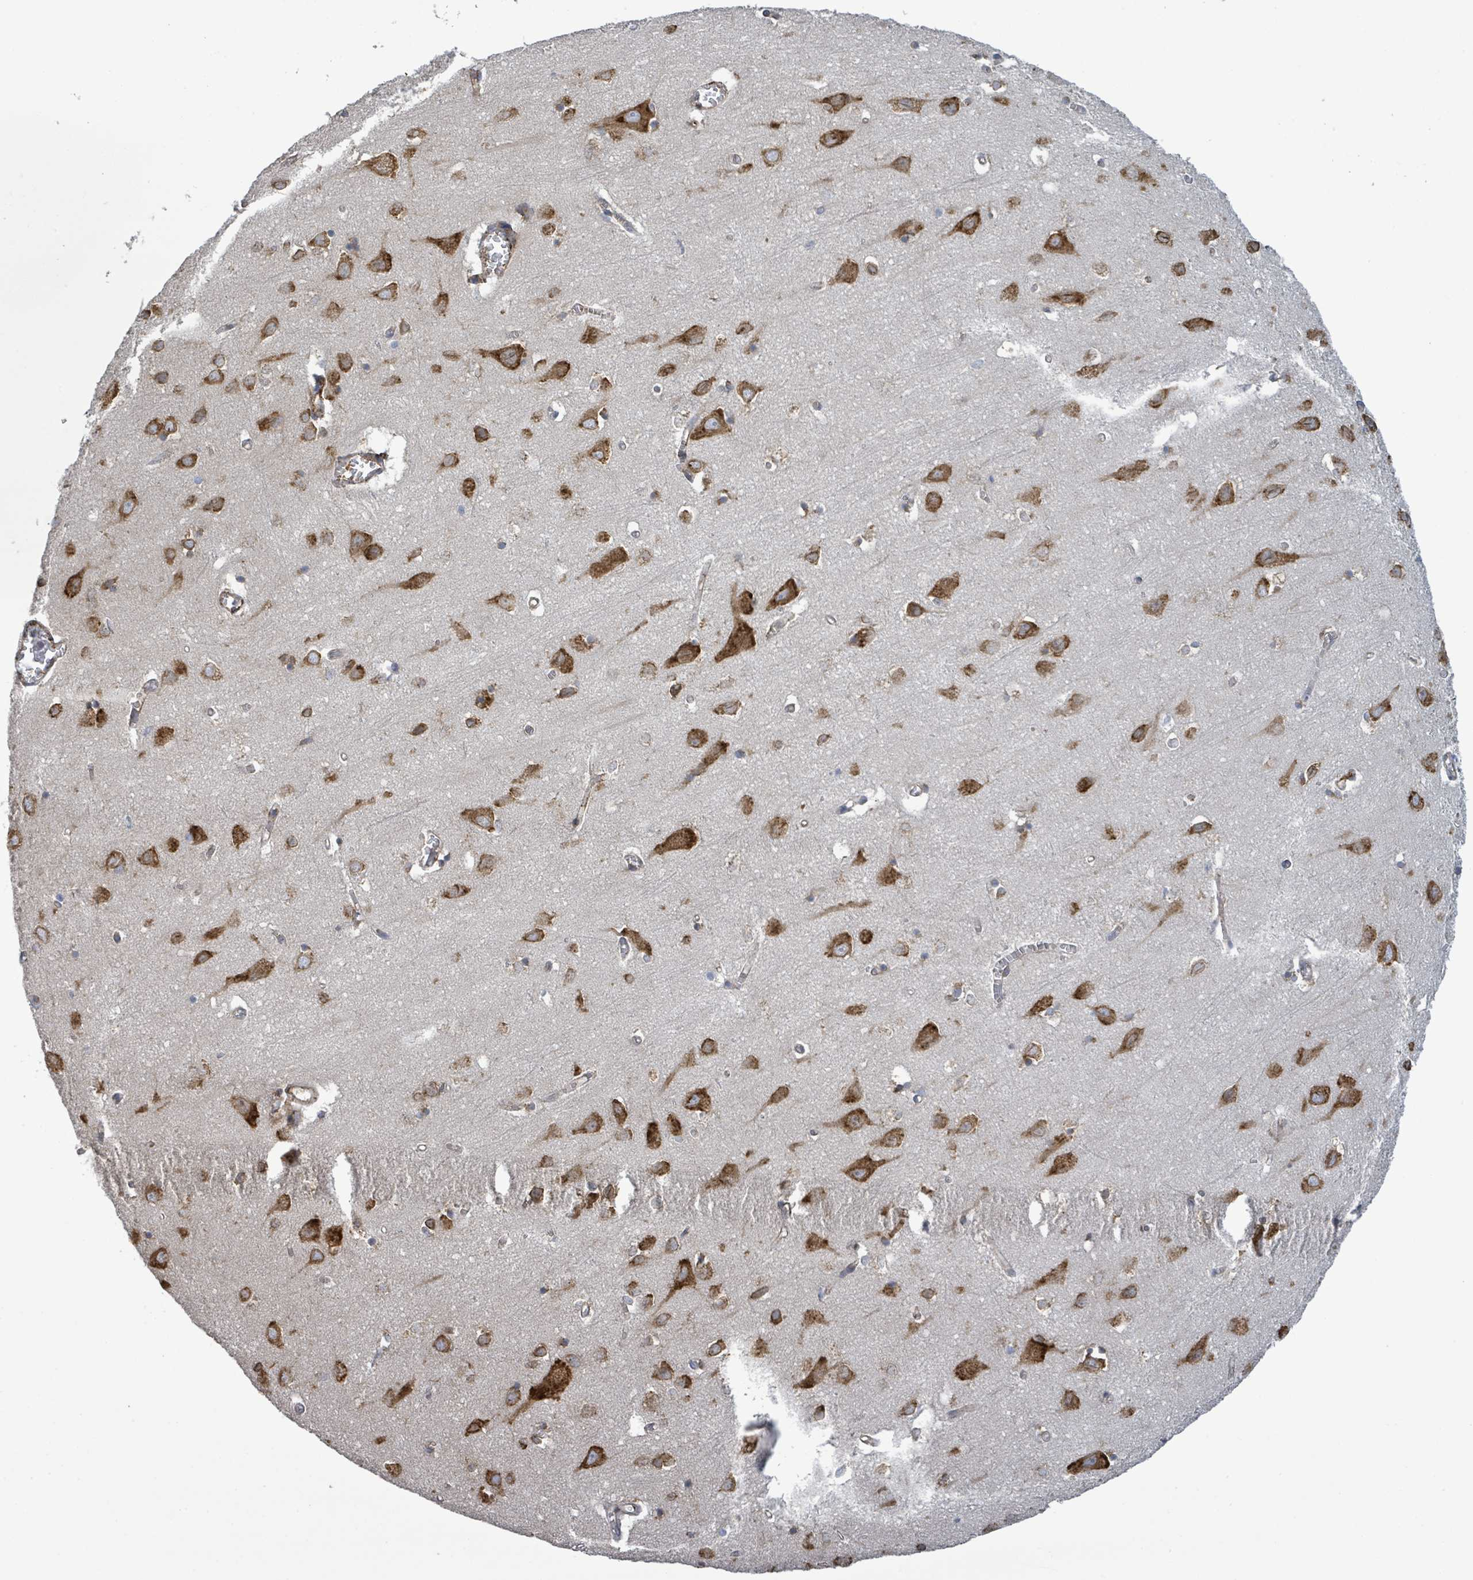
{"staining": {"intensity": "moderate", "quantity": ">75%", "location": "cytoplasmic/membranous"}, "tissue": "cerebral cortex", "cell_type": "Endothelial cells", "image_type": "normal", "snomed": [{"axis": "morphology", "description": "Normal tissue, NOS"}, {"axis": "topography", "description": "Cerebral cortex"}], "caption": "Immunohistochemistry (IHC) (DAB) staining of normal human cerebral cortex exhibits moderate cytoplasmic/membranous protein expression in approximately >75% of endothelial cells.", "gene": "NOMO1", "patient": {"sex": "male", "age": 70}}